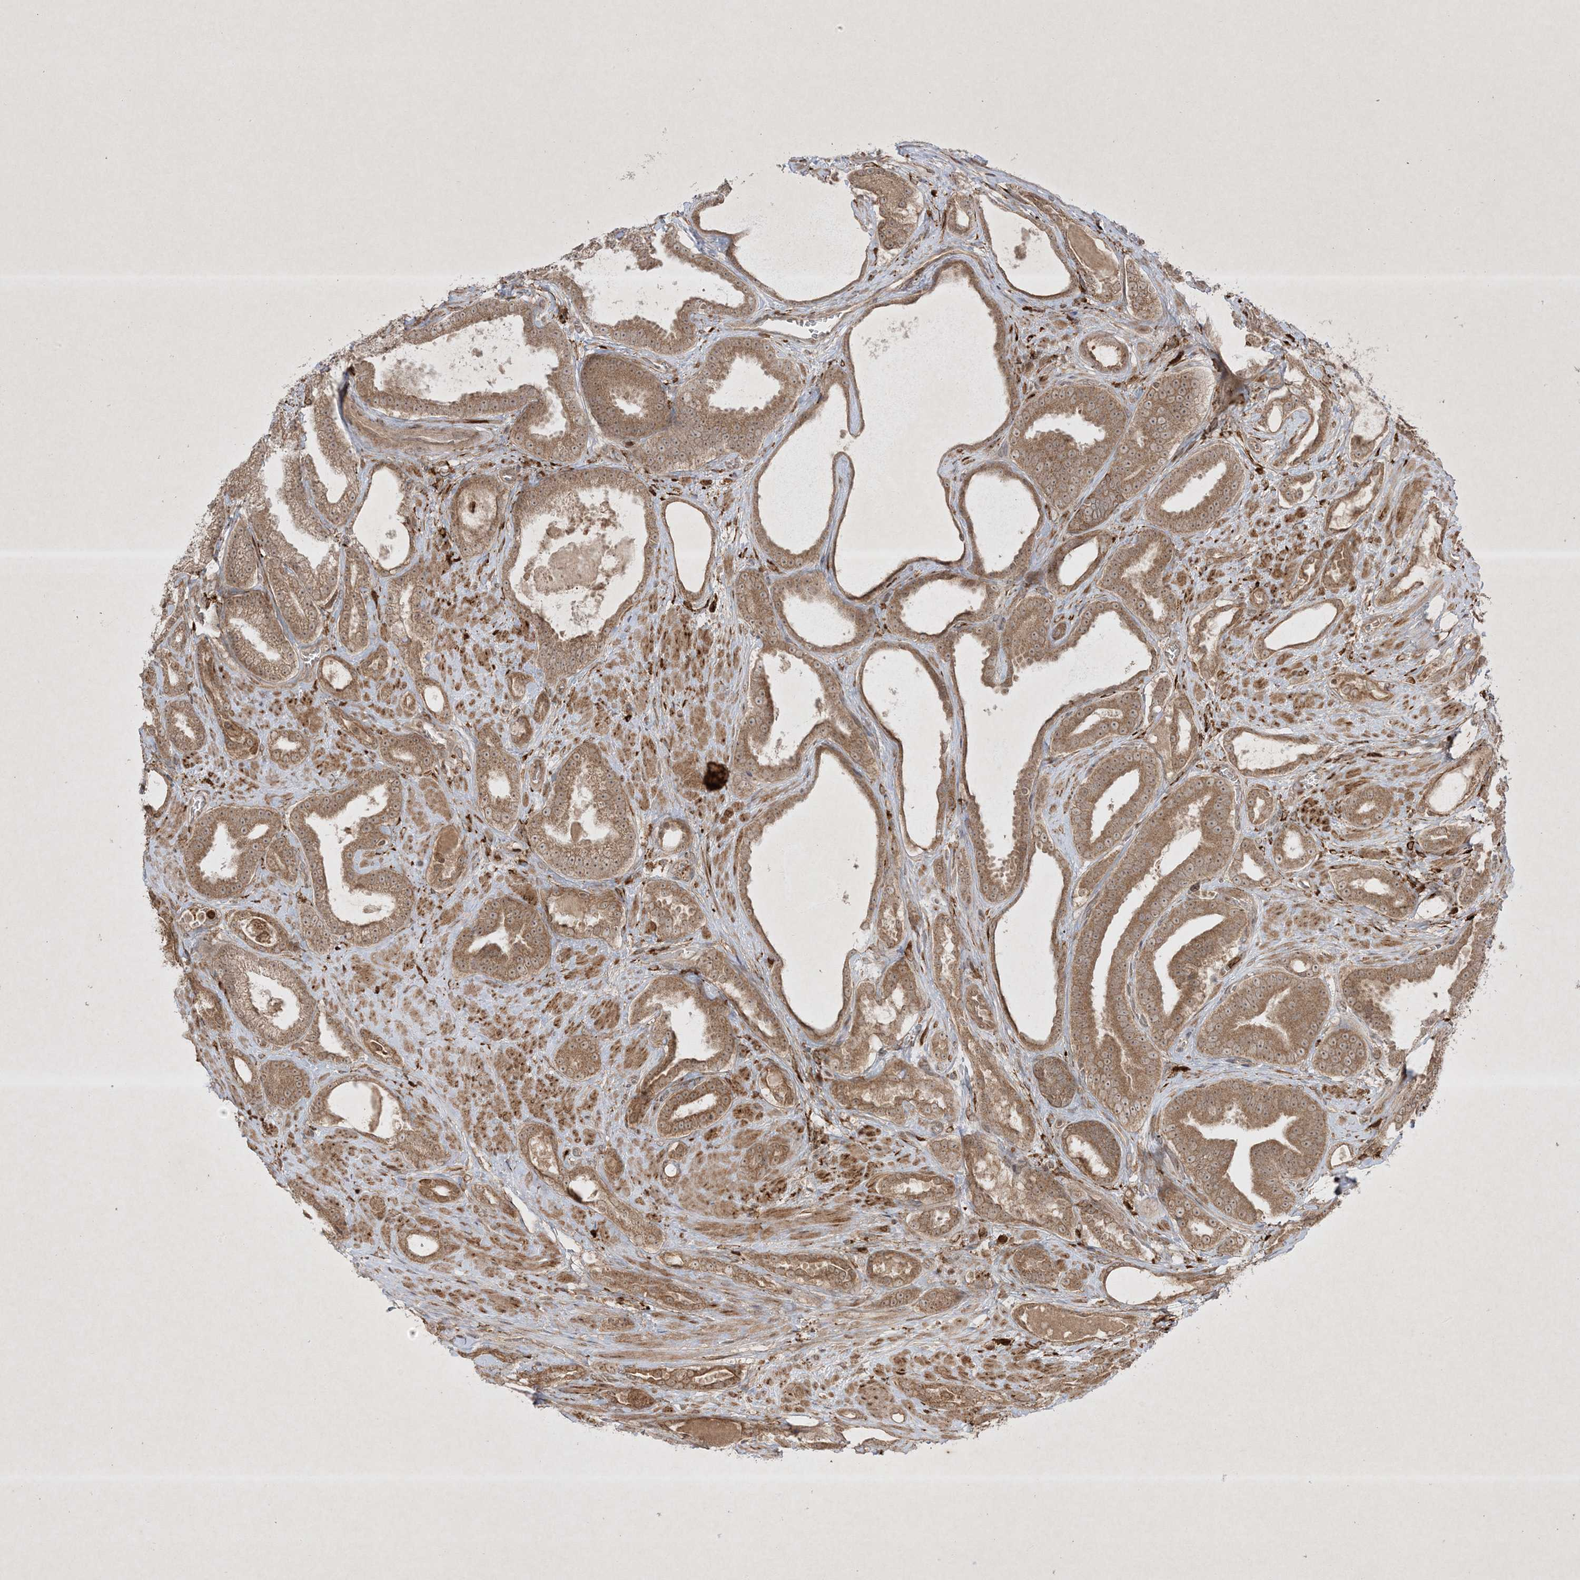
{"staining": {"intensity": "moderate", "quantity": ">75%", "location": "cytoplasmic/membranous"}, "tissue": "prostate cancer", "cell_type": "Tumor cells", "image_type": "cancer", "snomed": [{"axis": "morphology", "description": "Adenocarcinoma, High grade"}, {"axis": "topography", "description": "Prostate"}], "caption": "Prostate cancer (adenocarcinoma (high-grade)) stained for a protein displays moderate cytoplasmic/membranous positivity in tumor cells. The staining is performed using DAB brown chromogen to label protein expression. The nuclei are counter-stained blue using hematoxylin.", "gene": "PTK6", "patient": {"sex": "male", "age": 60}}